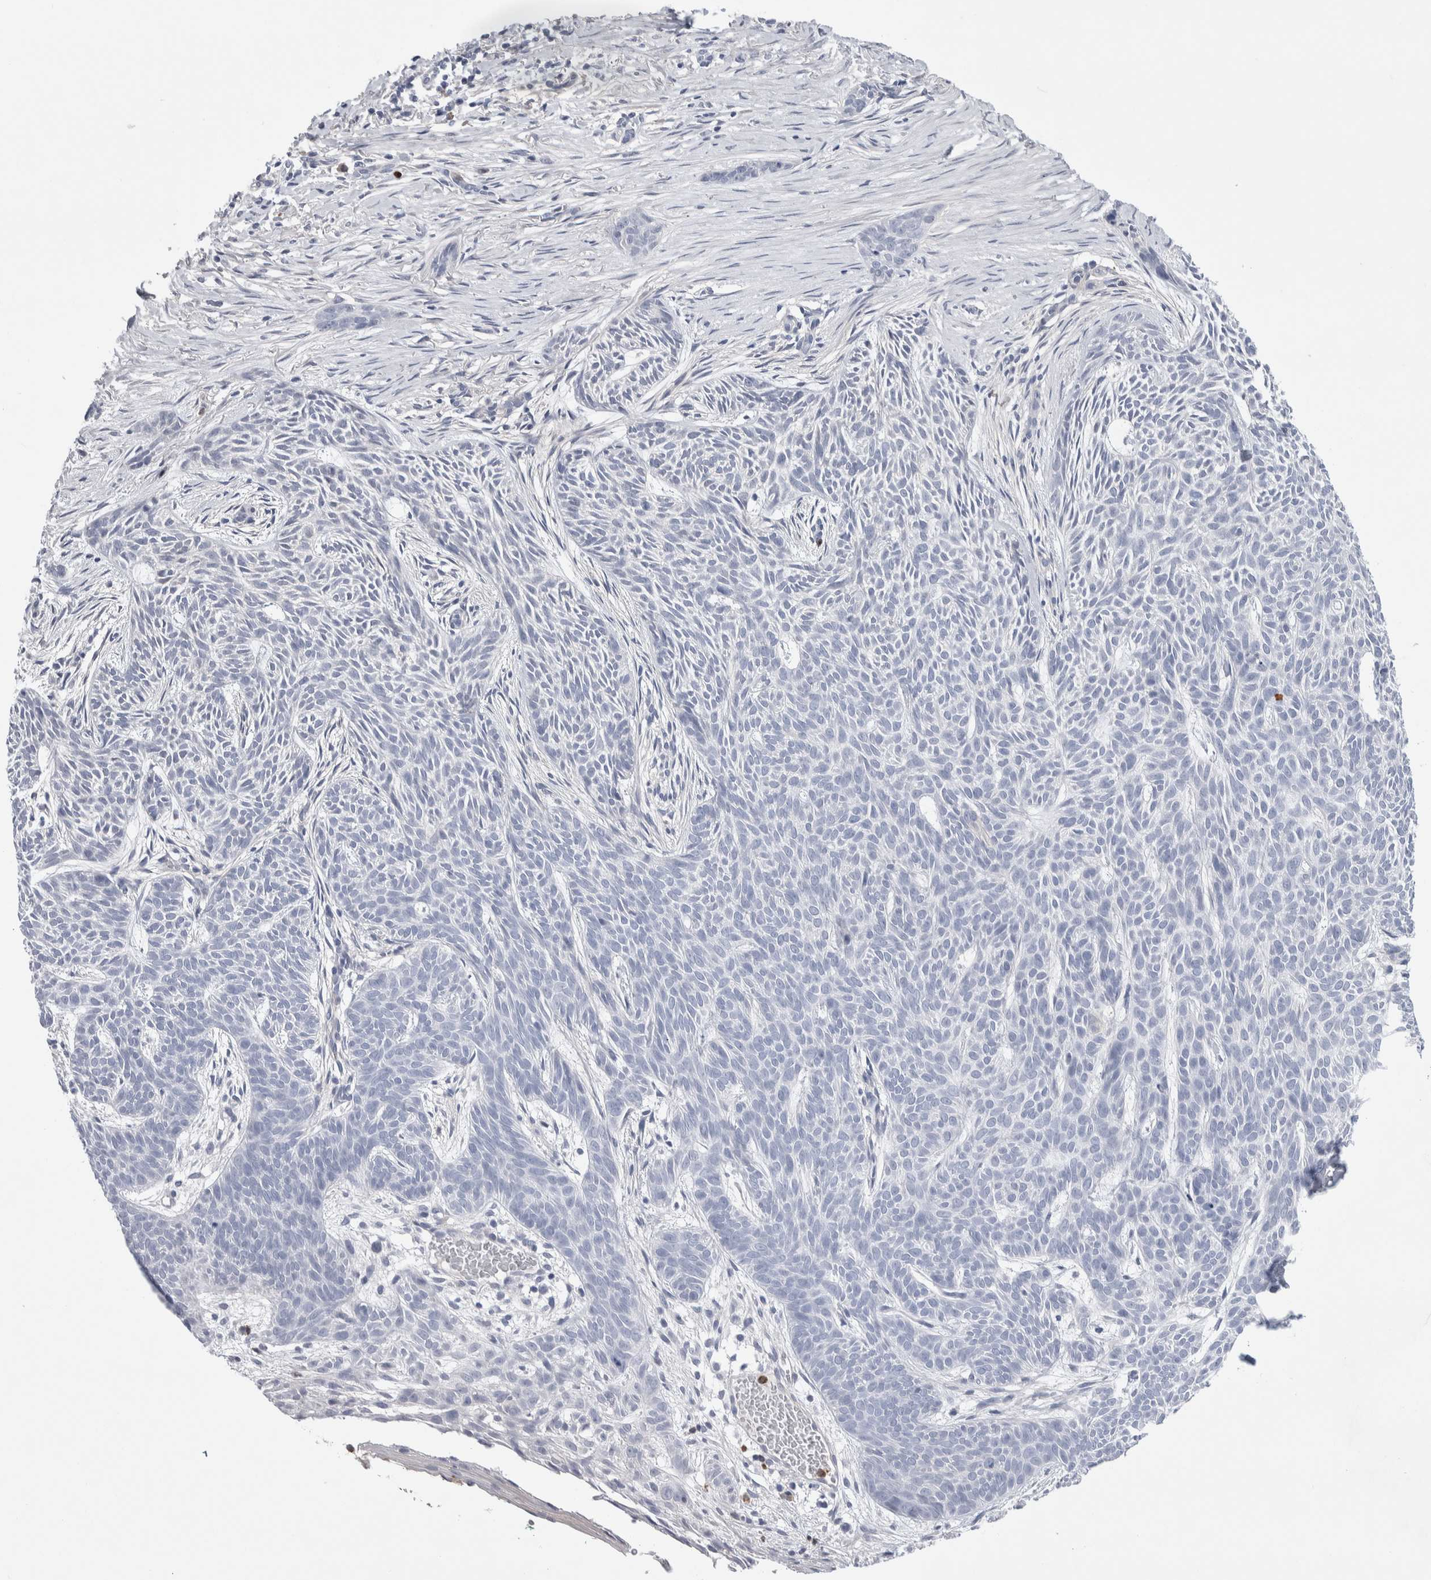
{"staining": {"intensity": "negative", "quantity": "none", "location": "none"}, "tissue": "skin cancer", "cell_type": "Tumor cells", "image_type": "cancer", "snomed": [{"axis": "morphology", "description": "Basal cell carcinoma"}, {"axis": "topography", "description": "Skin"}], "caption": "High magnification brightfield microscopy of skin cancer (basal cell carcinoma) stained with DAB (3,3'-diaminobenzidine) (brown) and counterstained with hematoxylin (blue): tumor cells show no significant staining.", "gene": "LURAP1L", "patient": {"sex": "female", "age": 59}}